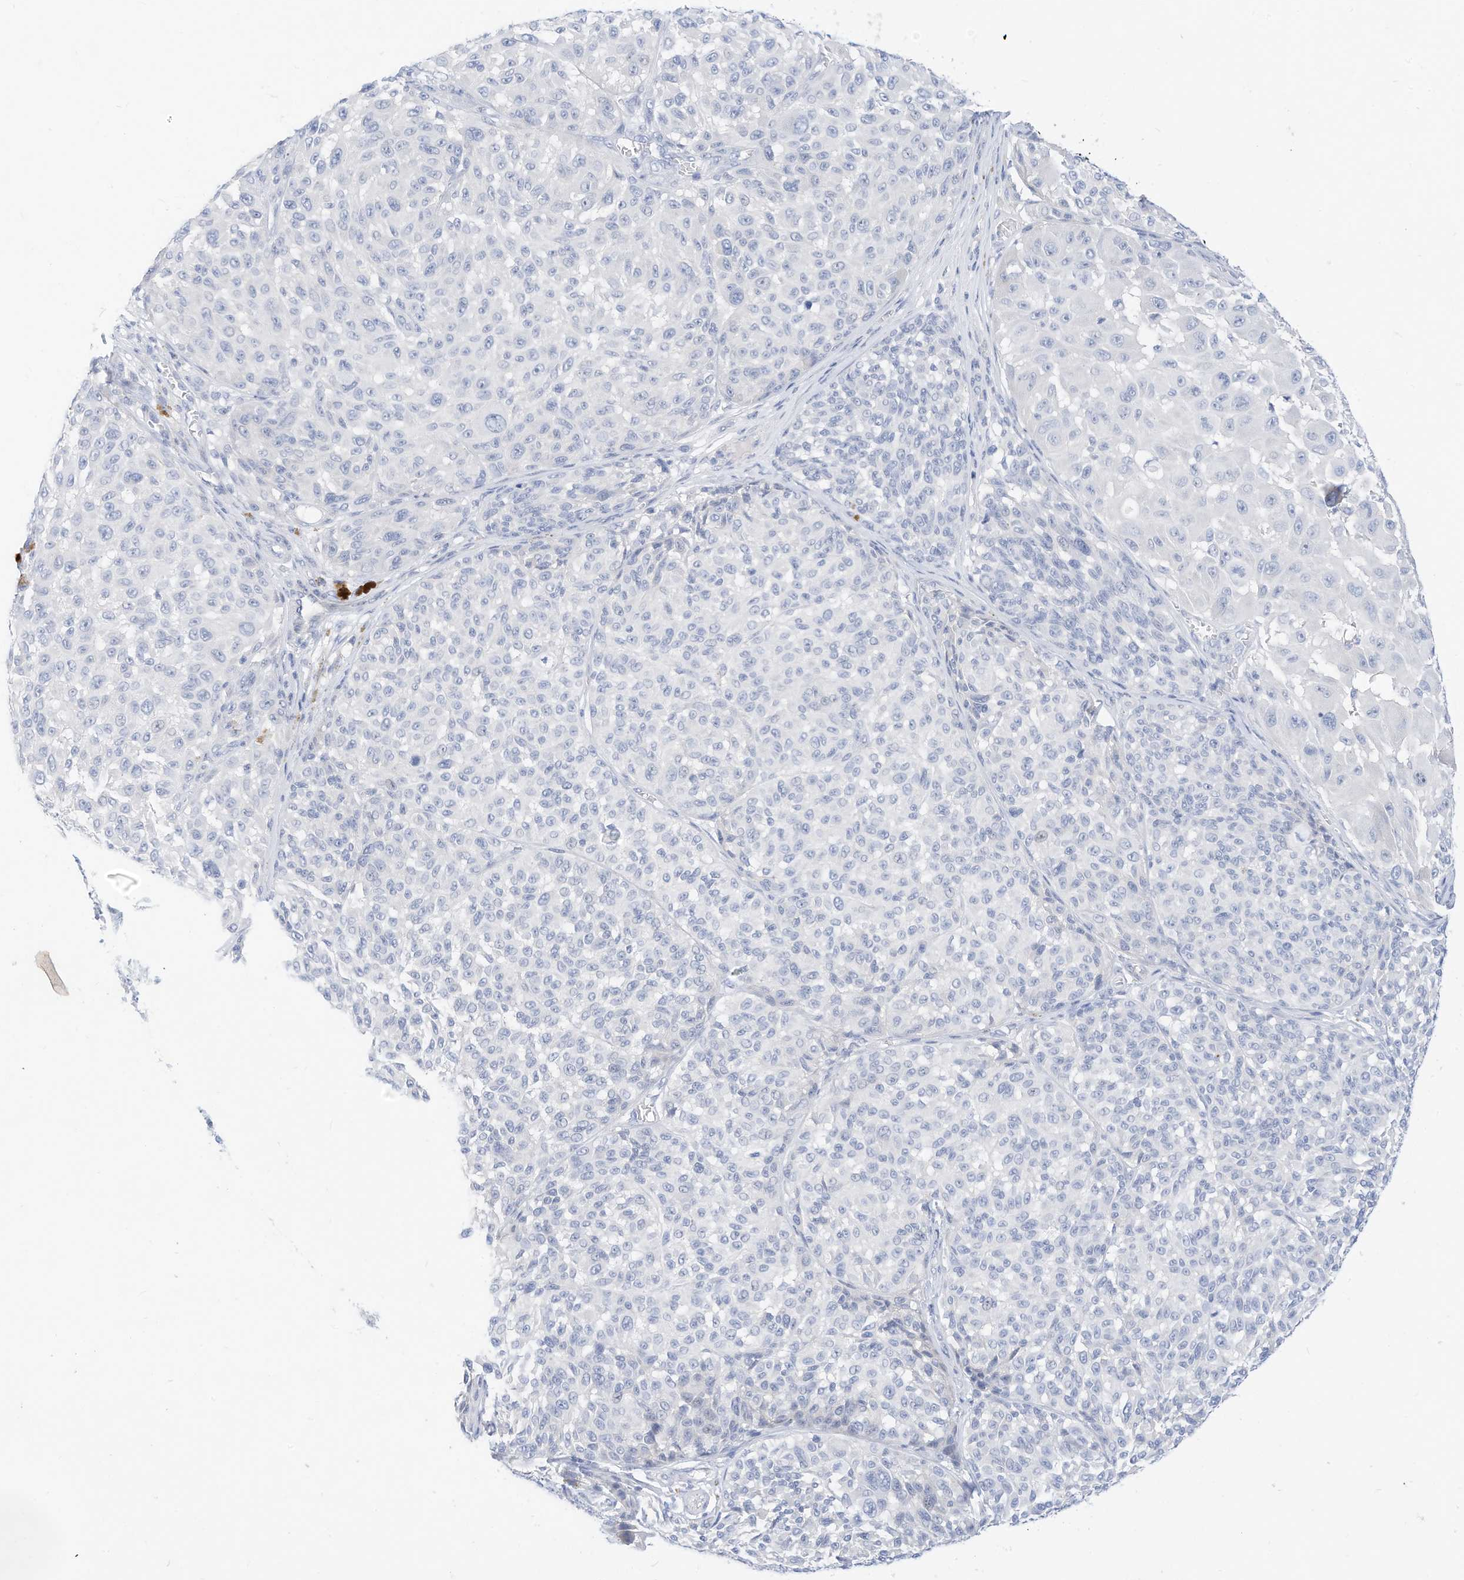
{"staining": {"intensity": "negative", "quantity": "none", "location": "none"}, "tissue": "melanoma", "cell_type": "Tumor cells", "image_type": "cancer", "snomed": [{"axis": "morphology", "description": "Malignant melanoma, NOS"}, {"axis": "topography", "description": "Skin"}], "caption": "Image shows no protein staining in tumor cells of melanoma tissue.", "gene": "SPOCD1", "patient": {"sex": "male", "age": 83}}